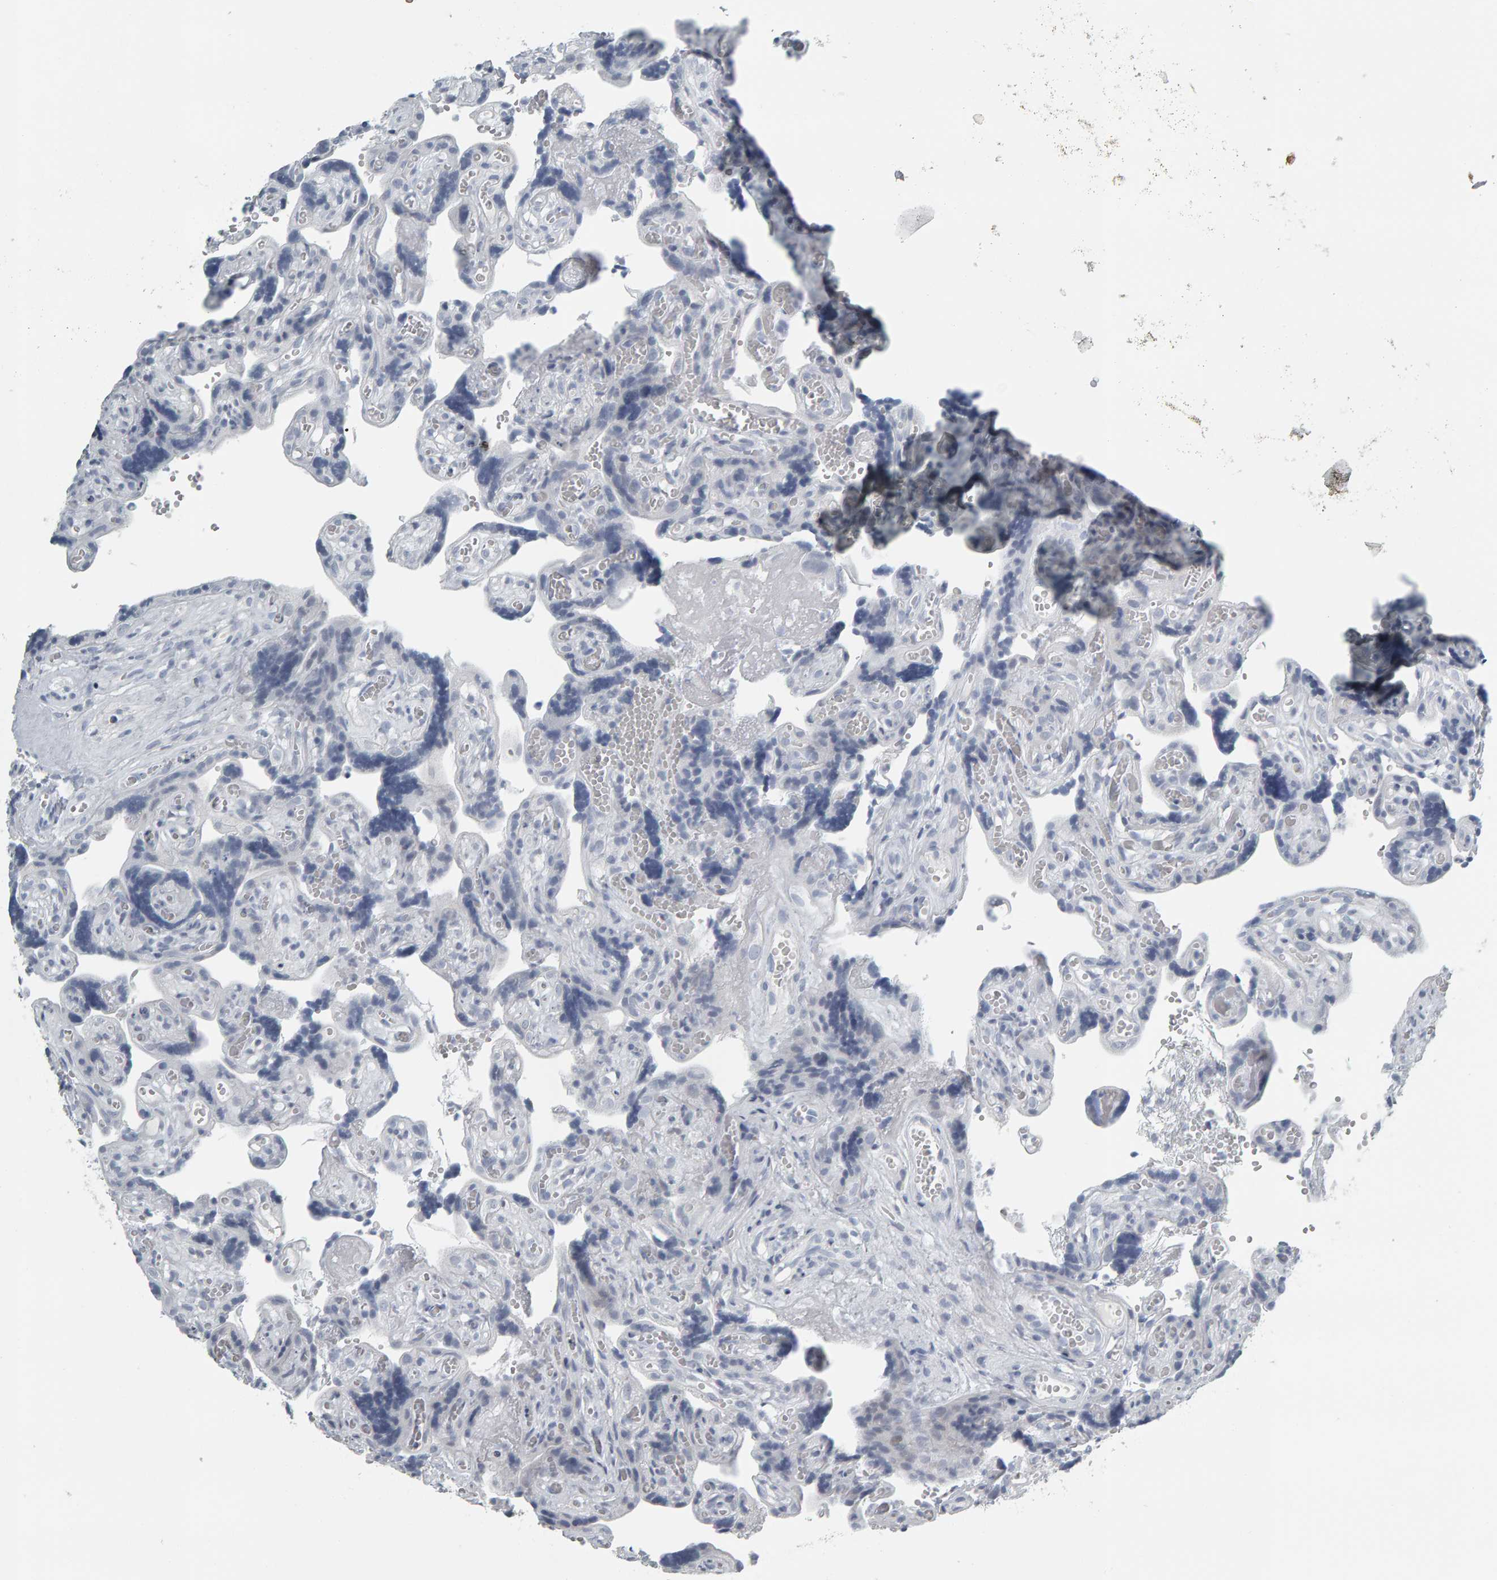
{"staining": {"intensity": "negative", "quantity": "none", "location": "none"}, "tissue": "placenta", "cell_type": "Decidual cells", "image_type": "normal", "snomed": [{"axis": "morphology", "description": "Normal tissue, NOS"}, {"axis": "topography", "description": "Placenta"}], "caption": "A high-resolution image shows immunohistochemistry (IHC) staining of benign placenta, which displays no significant positivity in decidual cells. (DAB (3,3'-diaminobenzidine) IHC, high magnification).", "gene": "PYY", "patient": {"sex": "female", "age": 30}}